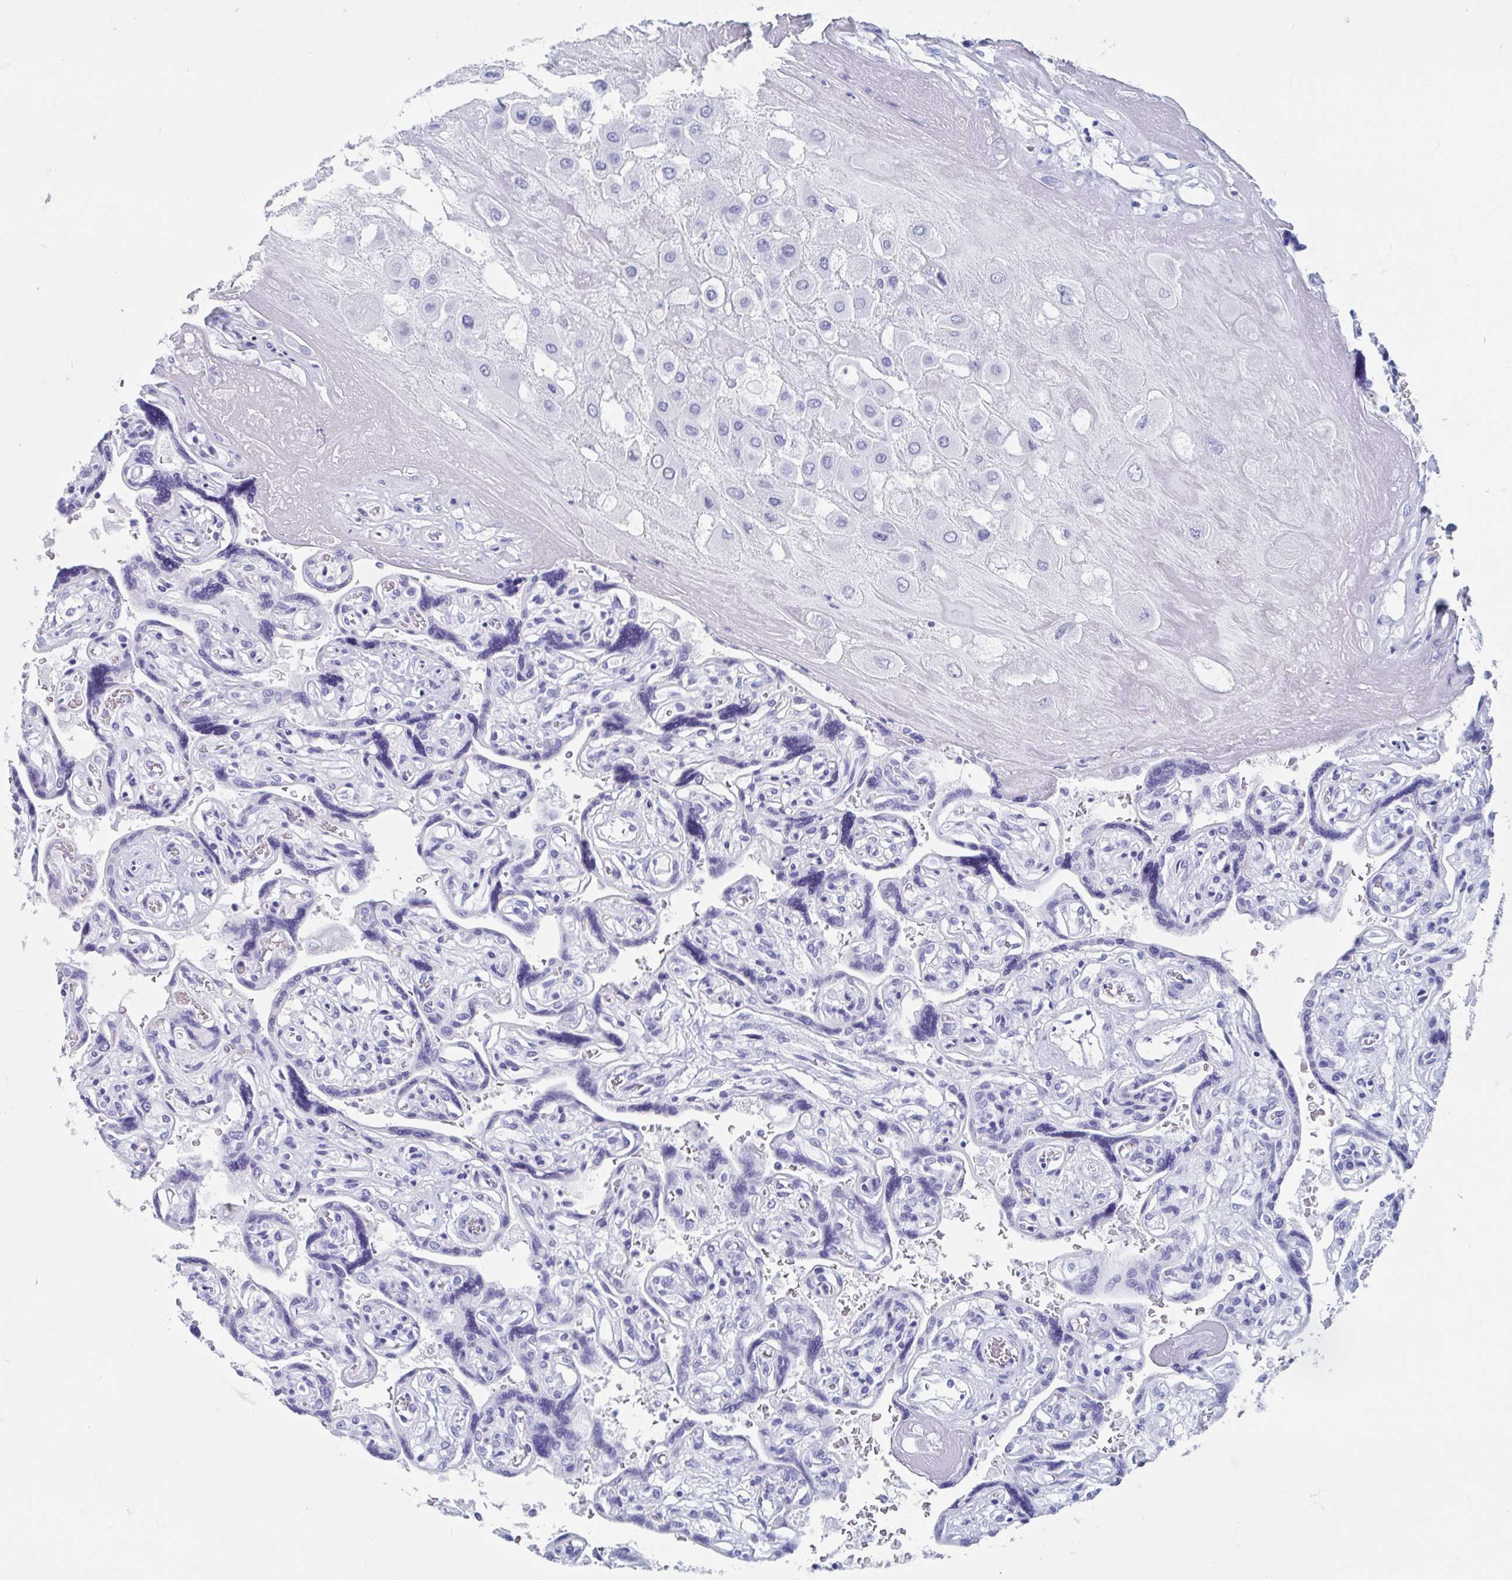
{"staining": {"intensity": "negative", "quantity": "none", "location": "none"}, "tissue": "placenta", "cell_type": "Decidual cells", "image_type": "normal", "snomed": [{"axis": "morphology", "description": "Normal tissue, NOS"}, {"axis": "topography", "description": "Placenta"}], "caption": "This micrograph is of benign placenta stained with immunohistochemistry to label a protein in brown with the nuclei are counter-stained blue. There is no expression in decidual cells.", "gene": "HDGFL1", "patient": {"sex": "female", "age": 32}}